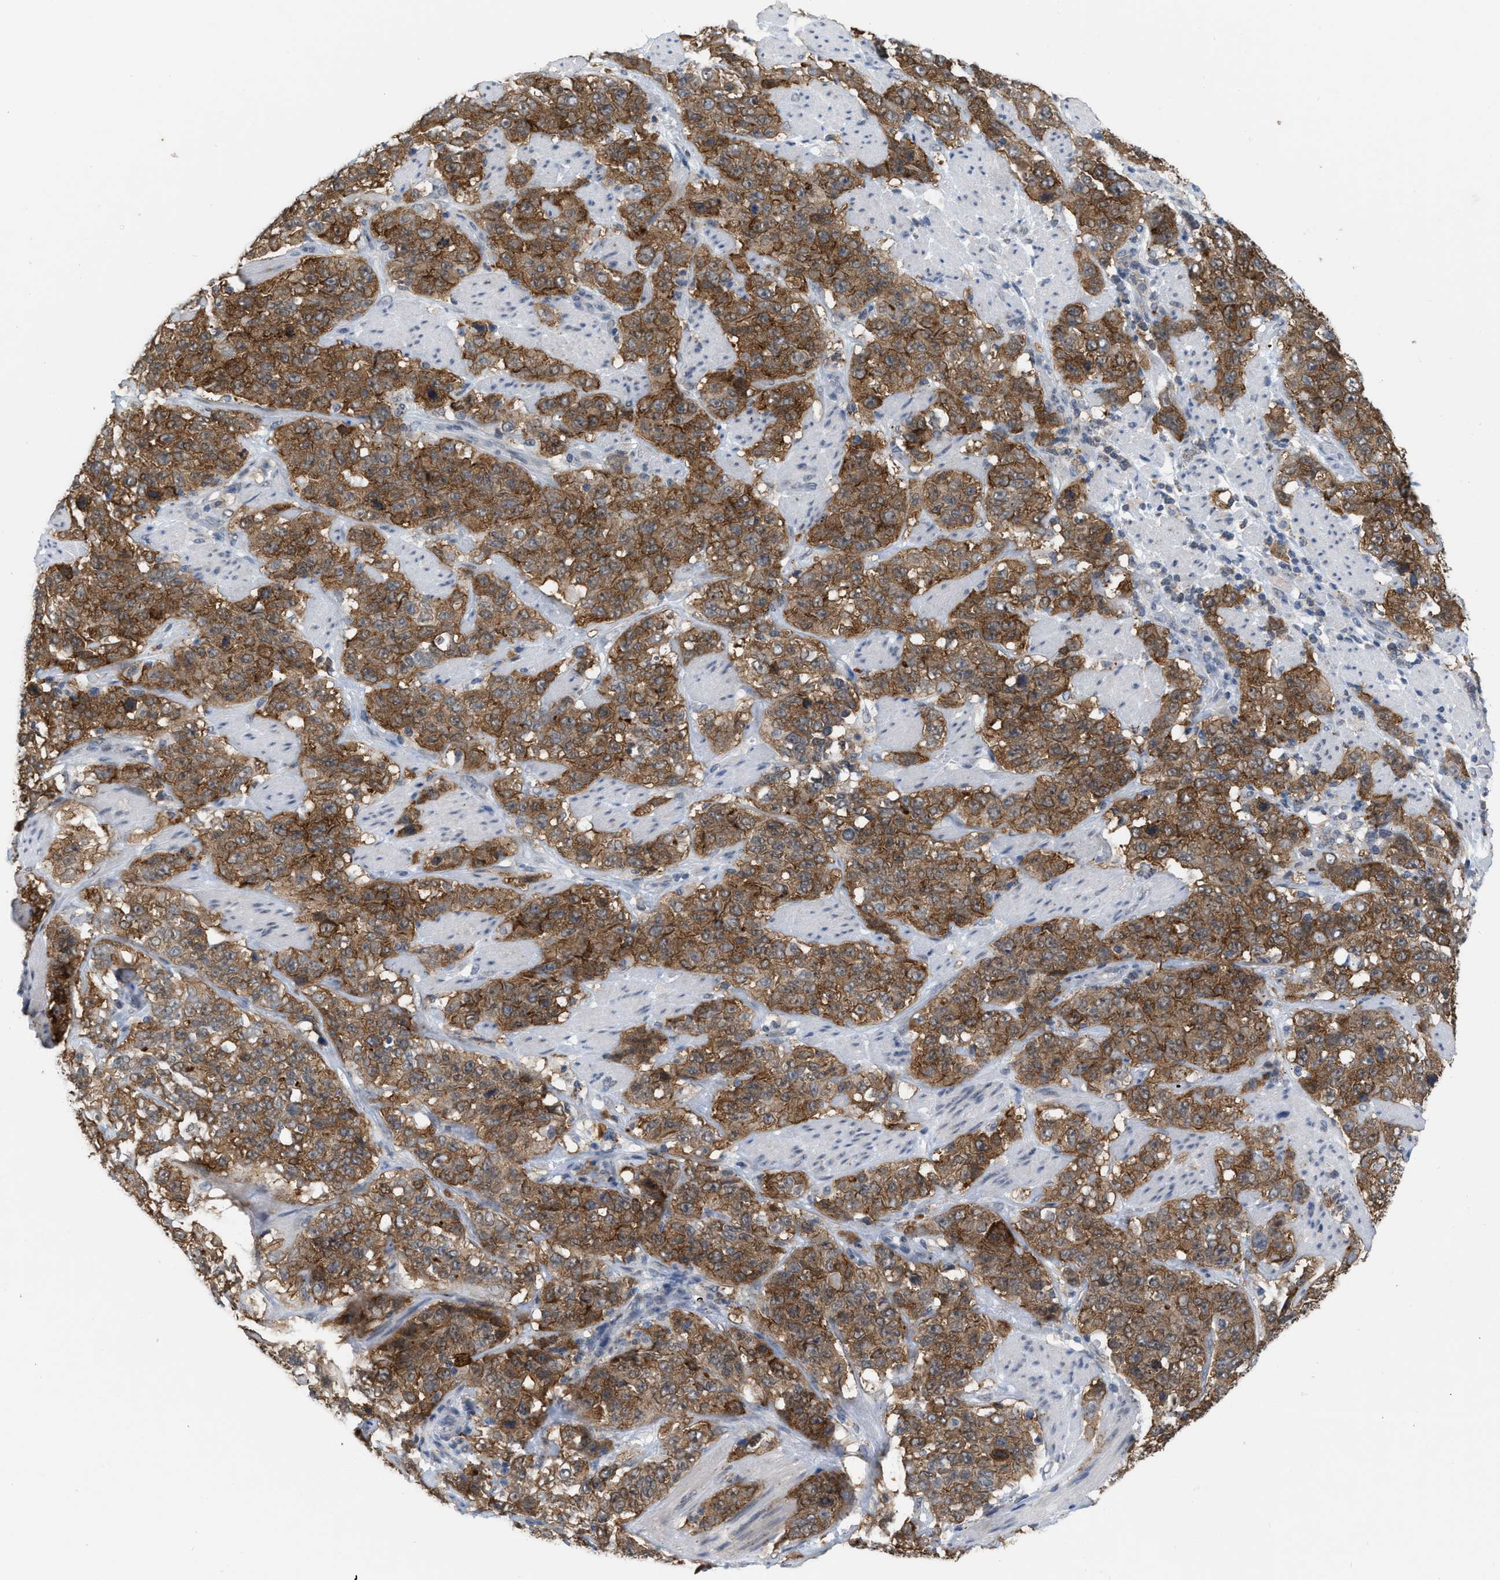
{"staining": {"intensity": "moderate", "quantity": ">75%", "location": "cytoplasmic/membranous"}, "tissue": "stomach cancer", "cell_type": "Tumor cells", "image_type": "cancer", "snomed": [{"axis": "morphology", "description": "Adenocarcinoma, NOS"}, {"axis": "topography", "description": "Stomach"}], "caption": "A histopathology image of adenocarcinoma (stomach) stained for a protein displays moderate cytoplasmic/membranous brown staining in tumor cells.", "gene": "BAIAP2L1", "patient": {"sex": "male", "age": 48}}